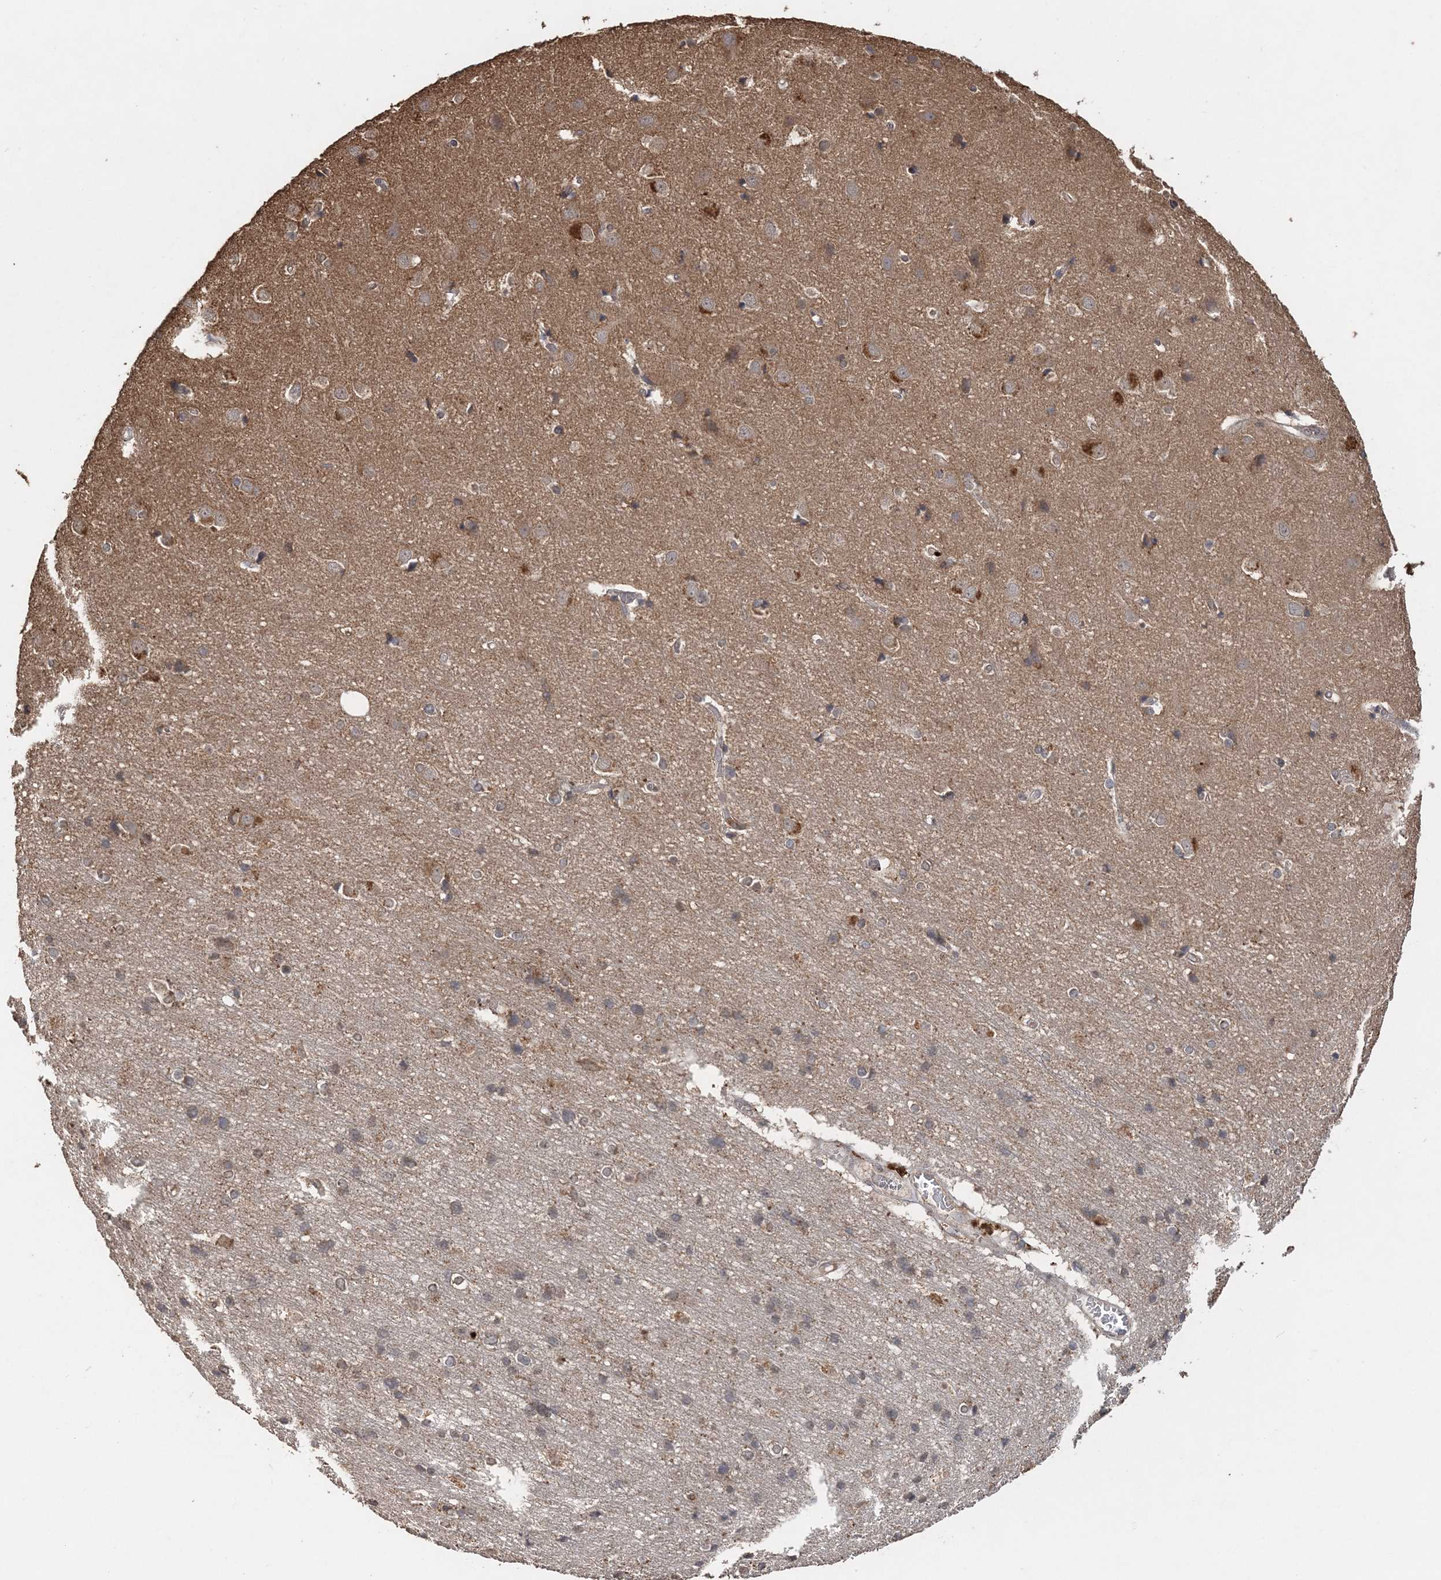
{"staining": {"intensity": "negative", "quantity": "none", "location": "none"}, "tissue": "cerebral cortex", "cell_type": "Endothelial cells", "image_type": "normal", "snomed": [{"axis": "morphology", "description": "Normal tissue, NOS"}, {"axis": "topography", "description": "Cerebral cortex"}], "caption": "Protein analysis of benign cerebral cortex displays no significant expression in endothelial cells. (DAB (3,3'-diaminobenzidine) immunohistochemistry with hematoxylin counter stain).", "gene": "RAB14", "patient": {"sex": "male", "age": 54}}